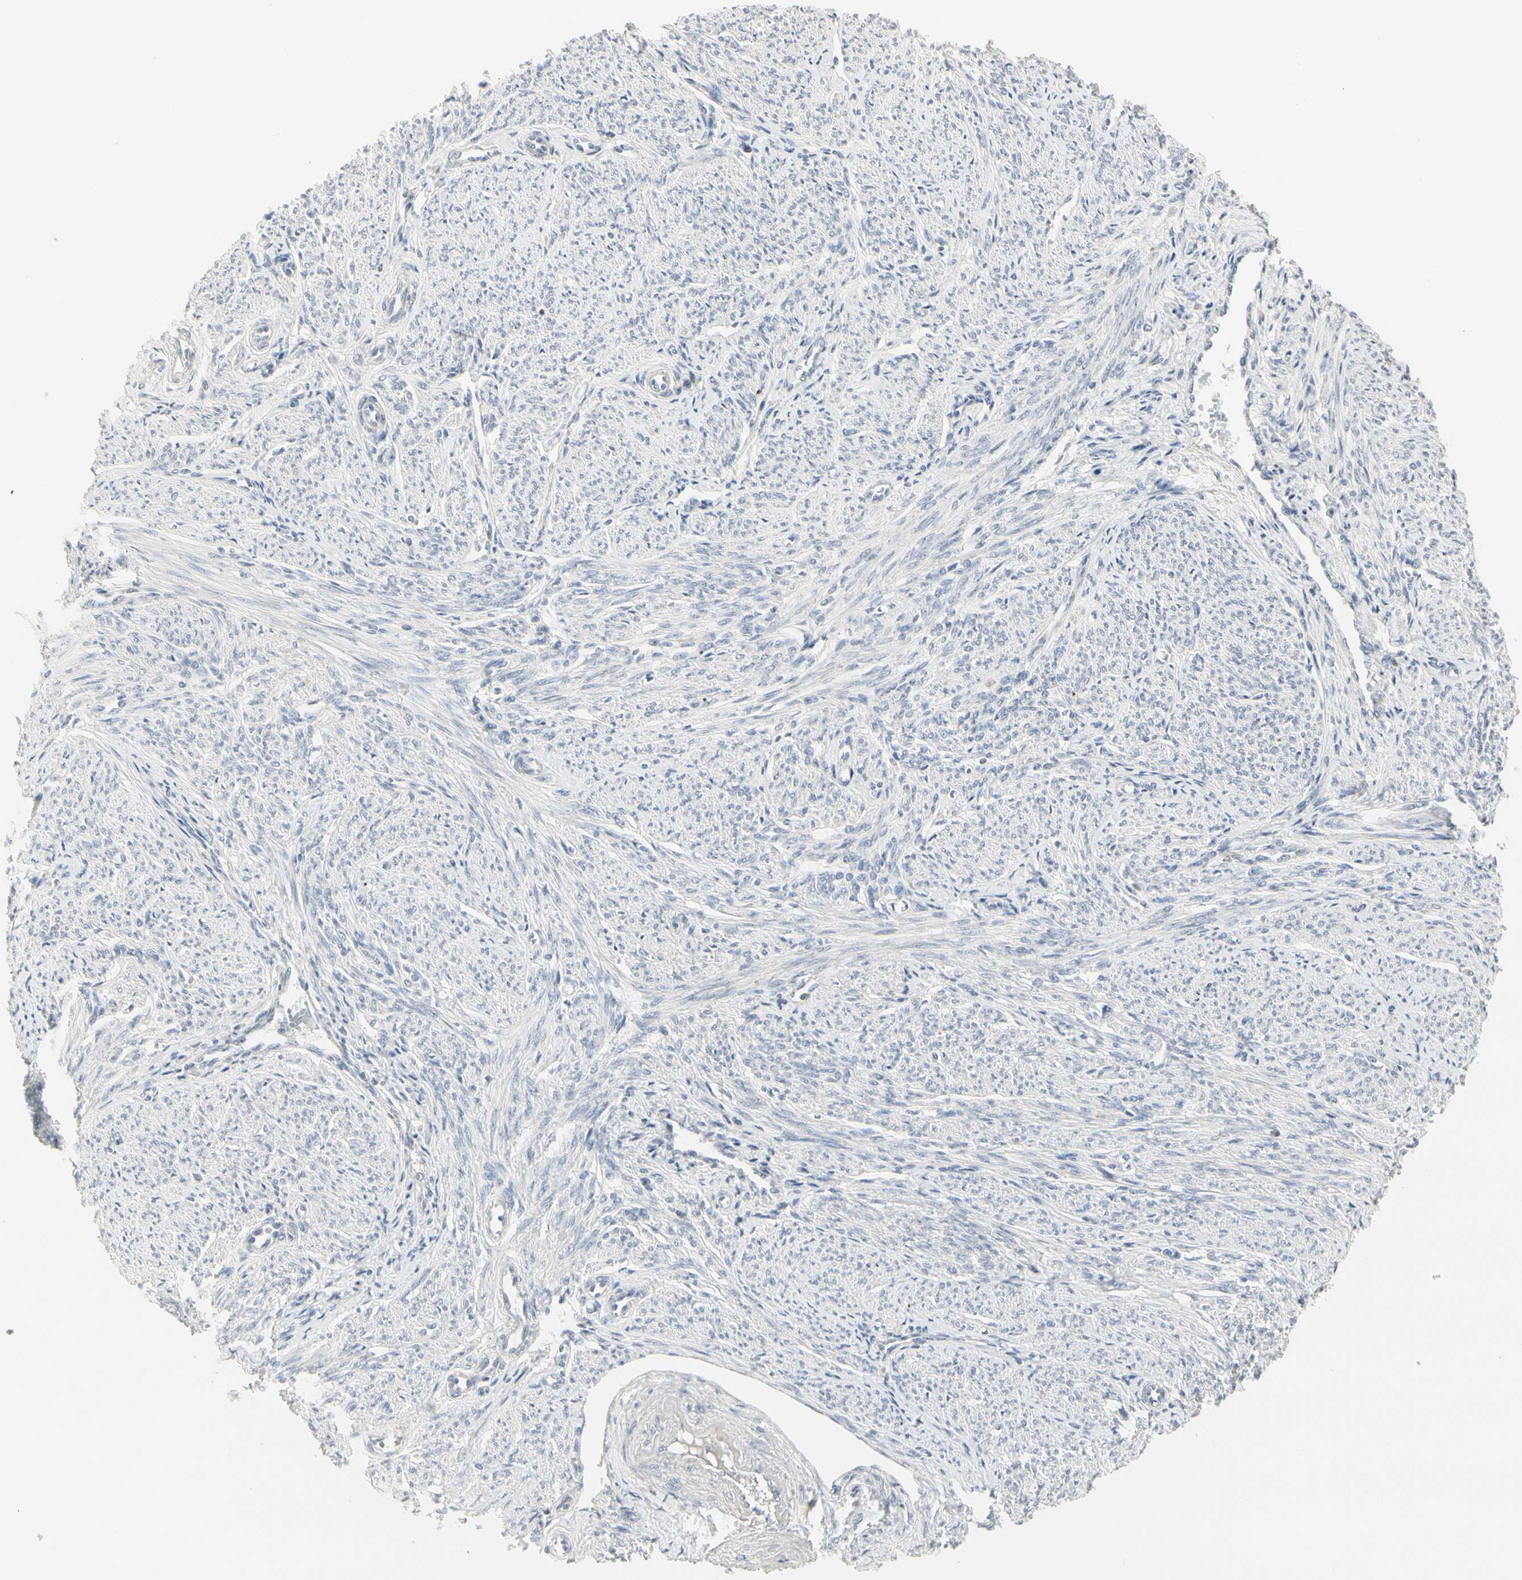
{"staining": {"intensity": "weak", "quantity": "25%-75%", "location": "cytoplasmic/membranous"}, "tissue": "smooth muscle", "cell_type": "Smooth muscle cells", "image_type": "normal", "snomed": [{"axis": "morphology", "description": "Normal tissue, NOS"}, {"axis": "topography", "description": "Smooth muscle"}], "caption": "Immunohistochemical staining of normal smooth muscle demonstrates weak cytoplasmic/membranous protein expression in about 25%-75% of smooth muscle cells. (IHC, brightfield microscopy, high magnification).", "gene": "TMEM176A", "patient": {"sex": "female", "age": 65}}